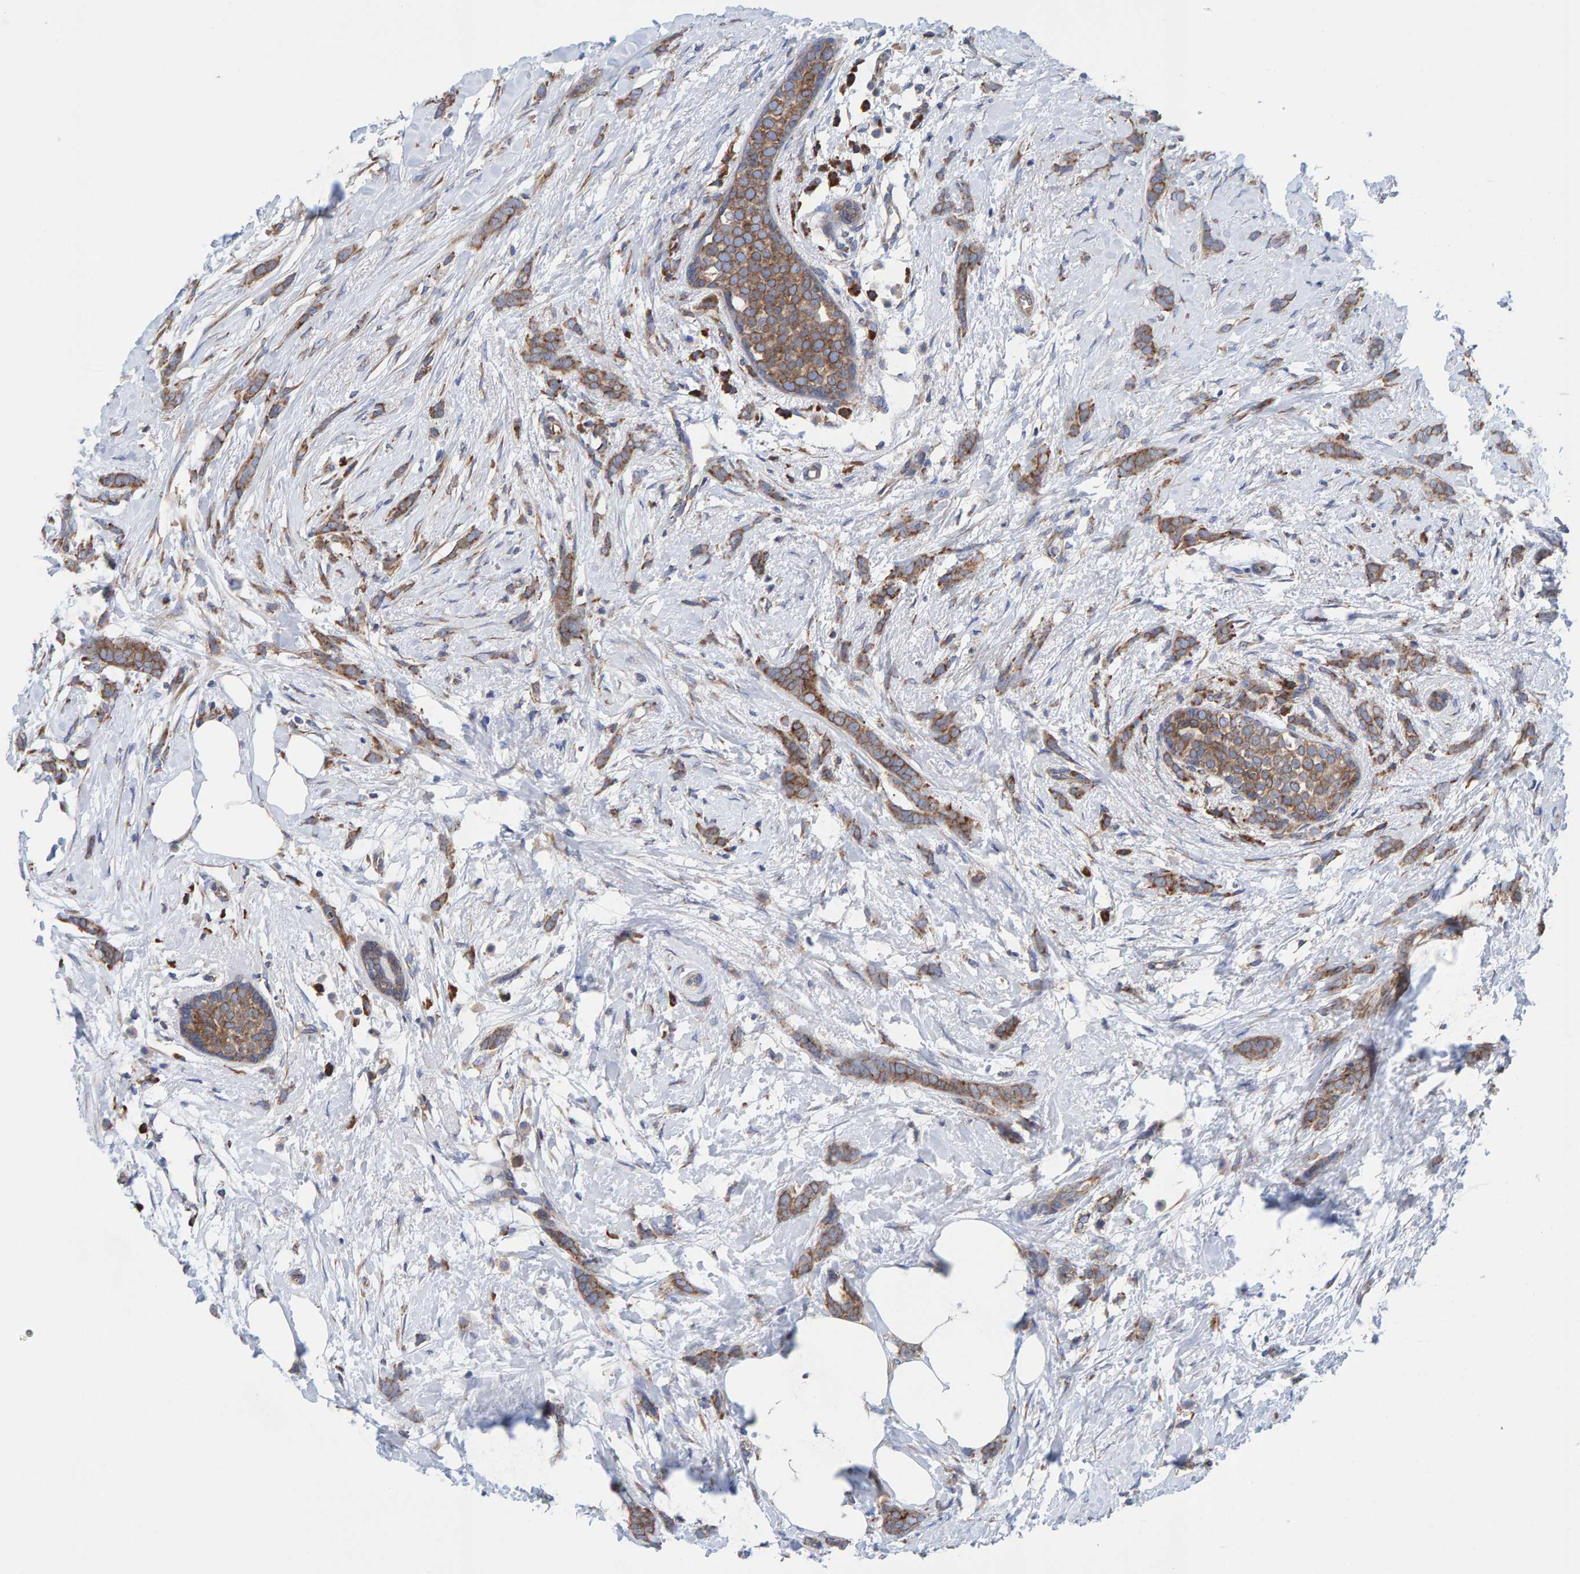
{"staining": {"intensity": "moderate", "quantity": ">75%", "location": "cytoplasmic/membranous"}, "tissue": "breast cancer", "cell_type": "Tumor cells", "image_type": "cancer", "snomed": [{"axis": "morphology", "description": "Lobular carcinoma, in situ"}, {"axis": "morphology", "description": "Lobular carcinoma"}, {"axis": "topography", "description": "Breast"}], "caption": "Tumor cells exhibit medium levels of moderate cytoplasmic/membranous staining in approximately >75% of cells in human breast lobular carcinoma.", "gene": "CDK5RAP3", "patient": {"sex": "female", "age": 41}}